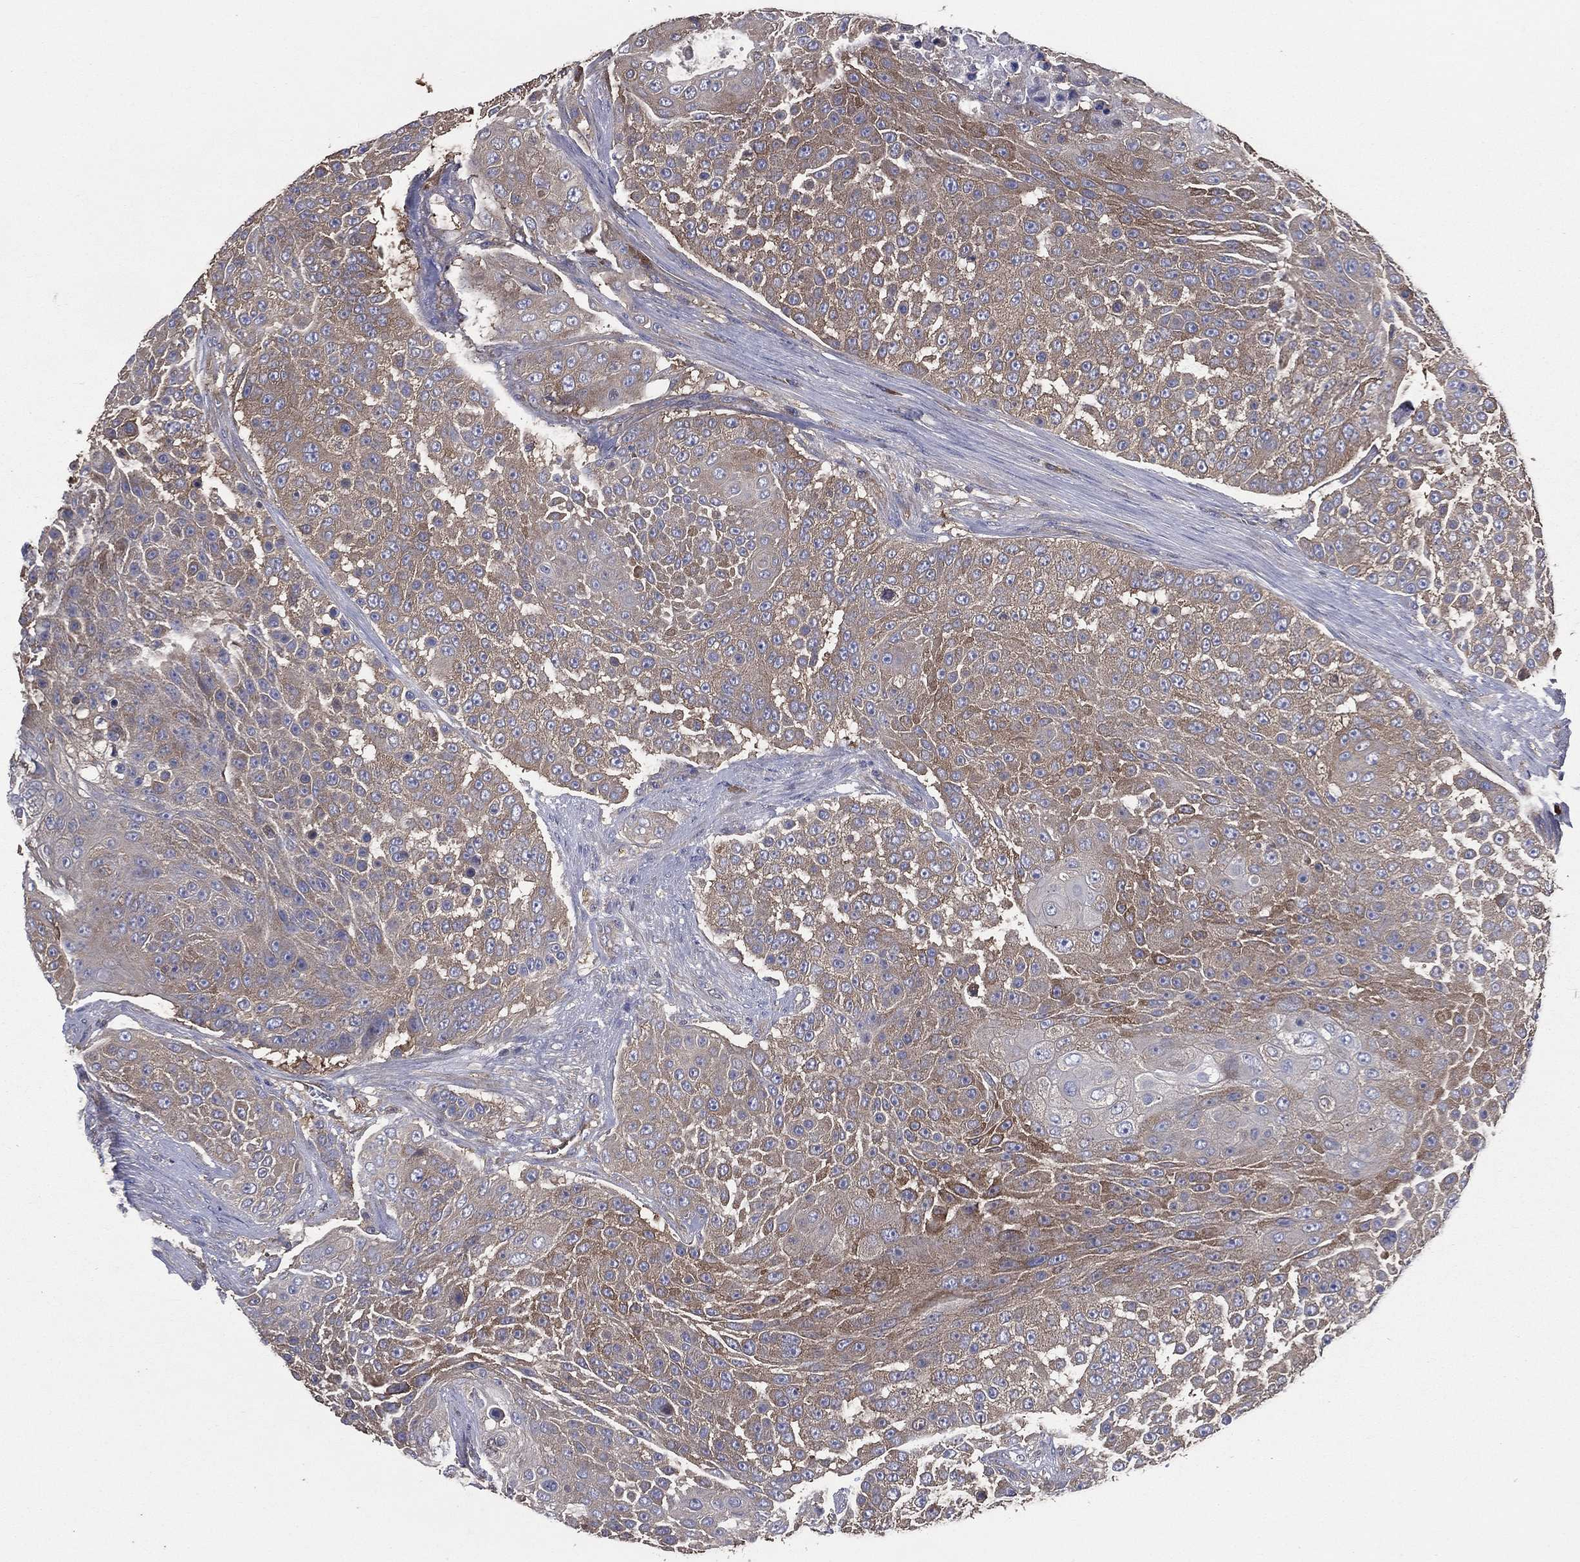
{"staining": {"intensity": "moderate", "quantity": "25%-75%", "location": "cytoplasmic/membranous"}, "tissue": "urothelial cancer", "cell_type": "Tumor cells", "image_type": "cancer", "snomed": [{"axis": "morphology", "description": "Urothelial carcinoma, High grade"}, {"axis": "topography", "description": "Urinary bladder"}], "caption": "Immunohistochemical staining of human urothelial cancer shows moderate cytoplasmic/membranous protein positivity in about 25%-75% of tumor cells.", "gene": "SARS1", "patient": {"sex": "female", "age": 63}}